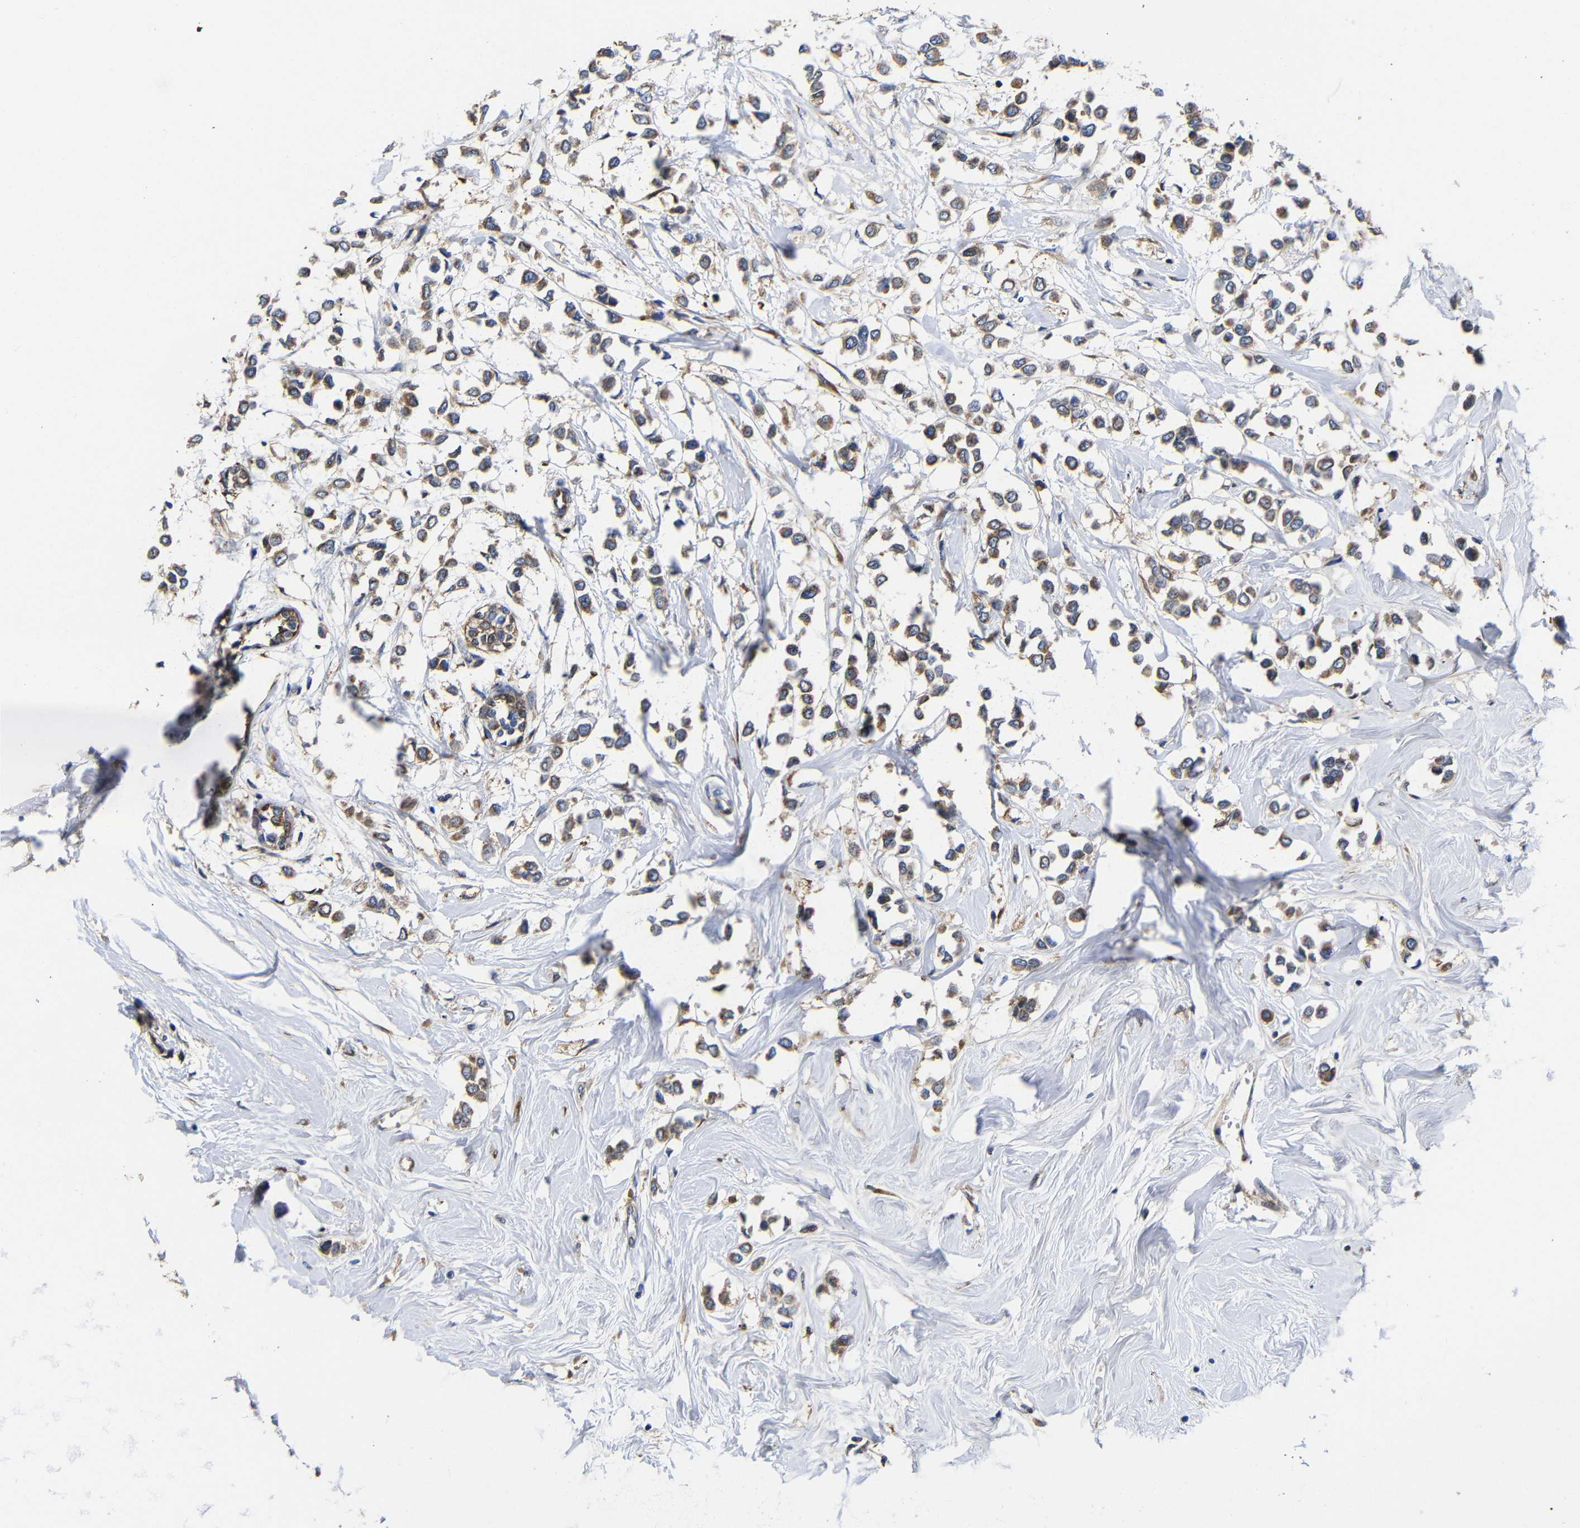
{"staining": {"intensity": "moderate", "quantity": ">75%", "location": "cytoplasmic/membranous"}, "tissue": "breast cancer", "cell_type": "Tumor cells", "image_type": "cancer", "snomed": [{"axis": "morphology", "description": "Lobular carcinoma"}, {"axis": "topography", "description": "Breast"}], "caption": "Brown immunohistochemical staining in breast cancer demonstrates moderate cytoplasmic/membranous expression in about >75% of tumor cells.", "gene": "LRRCC1", "patient": {"sex": "female", "age": 51}}